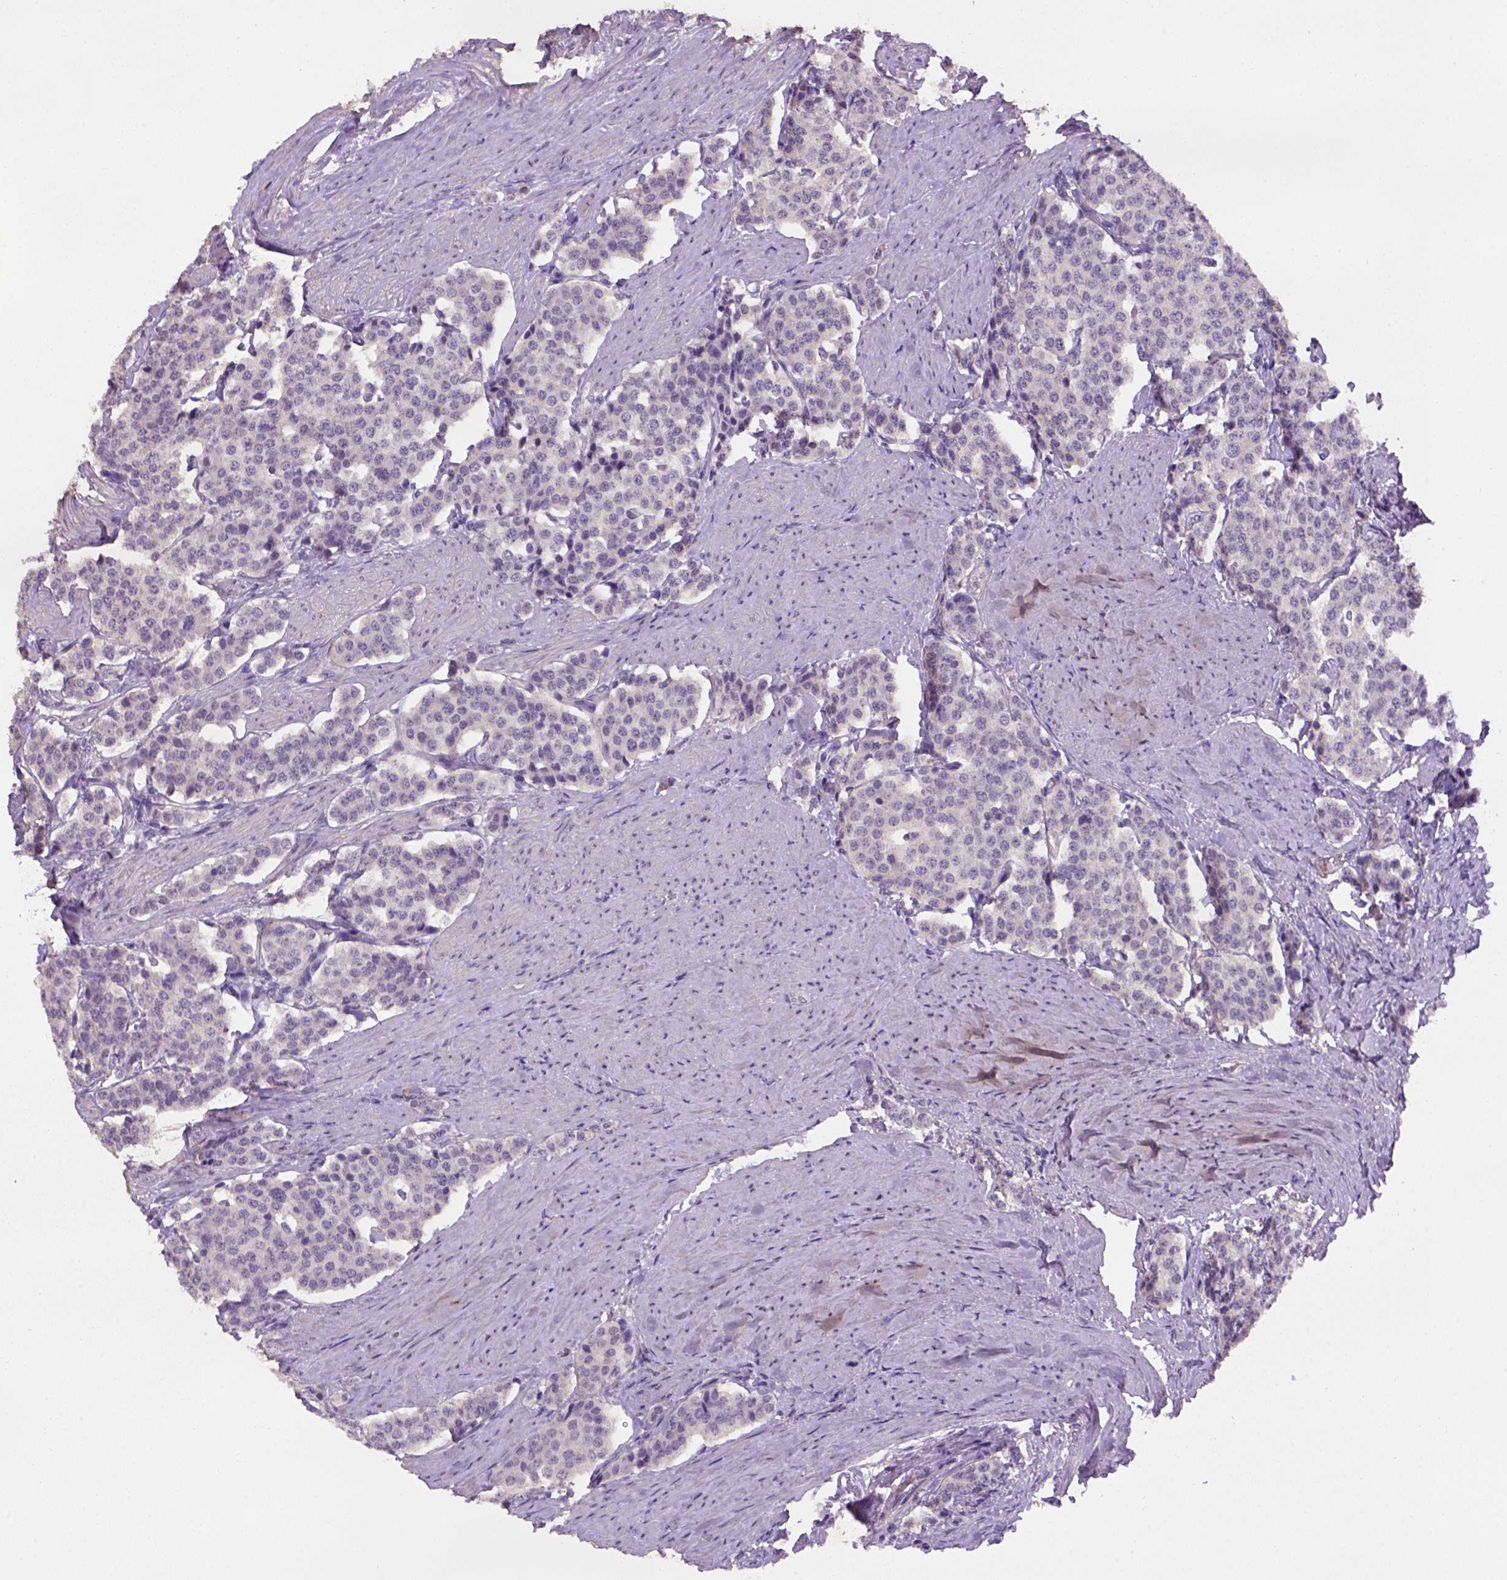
{"staining": {"intensity": "weak", "quantity": "25%-75%", "location": "cytoplasmic/membranous,nuclear"}, "tissue": "carcinoid", "cell_type": "Tumor cells", "image_type": "cancer", "snomed": [{"axis": "morphology", "description": "Carcinoid, malignant, NOS"}, {"axis": "topography", "description": "Small intestine"}], "caption": "Immunohistochemical staining of carcinoid shows low levels of weak cytoplasmic/membranous and nuclear expression in about 25%-75% of tumor cells.", "gene": "SCML4", "patient": {"sex": "female", "age": 58}}